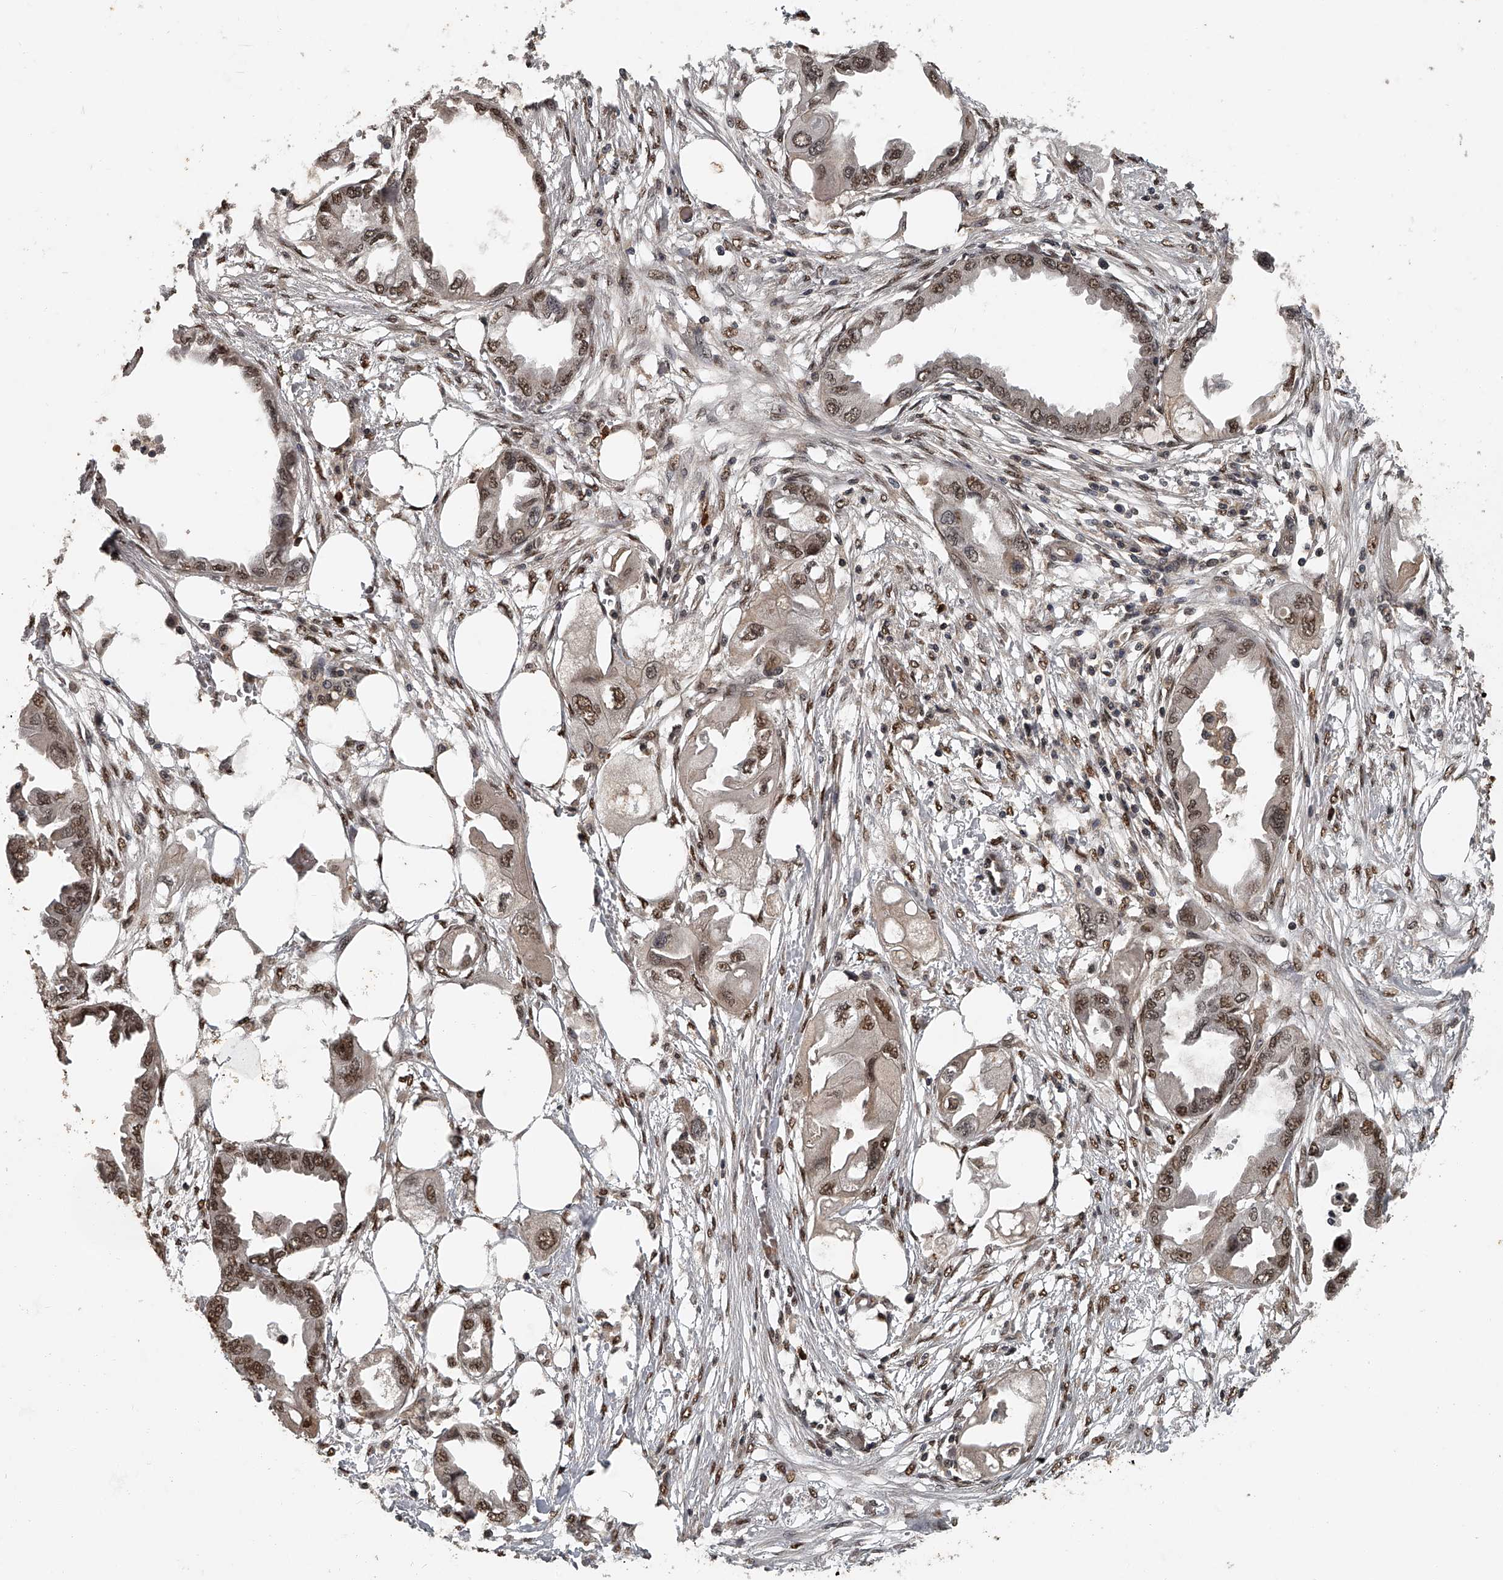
{"staining": {"intensity": "moderate", "quantity": ">75%", "location": "nuclear"}, "tissue": "endometrial cancer", "cell_type": "Tumor cells", "image_type": "cancer", "snomed": [{"axis": "morphology", "description": "Adenocarcinoma, NOS"}, {"axis": "morphology", "description": "Adenocarcinoma, metastatic, NOS"}, {"axis": "topography", "description": "Adipose tissue"}, {"axis": "topography", "description": "Endometrium"}], "caption": "This micrograph reveals IHC staining of endometrial cancer (metastatic adenocarcinoma), with medium moderate nuclear positivity in approximately >75% of tumor cells.", "gene": "PLEKHG1", "patient": {"sex": "female", "age": 67}}